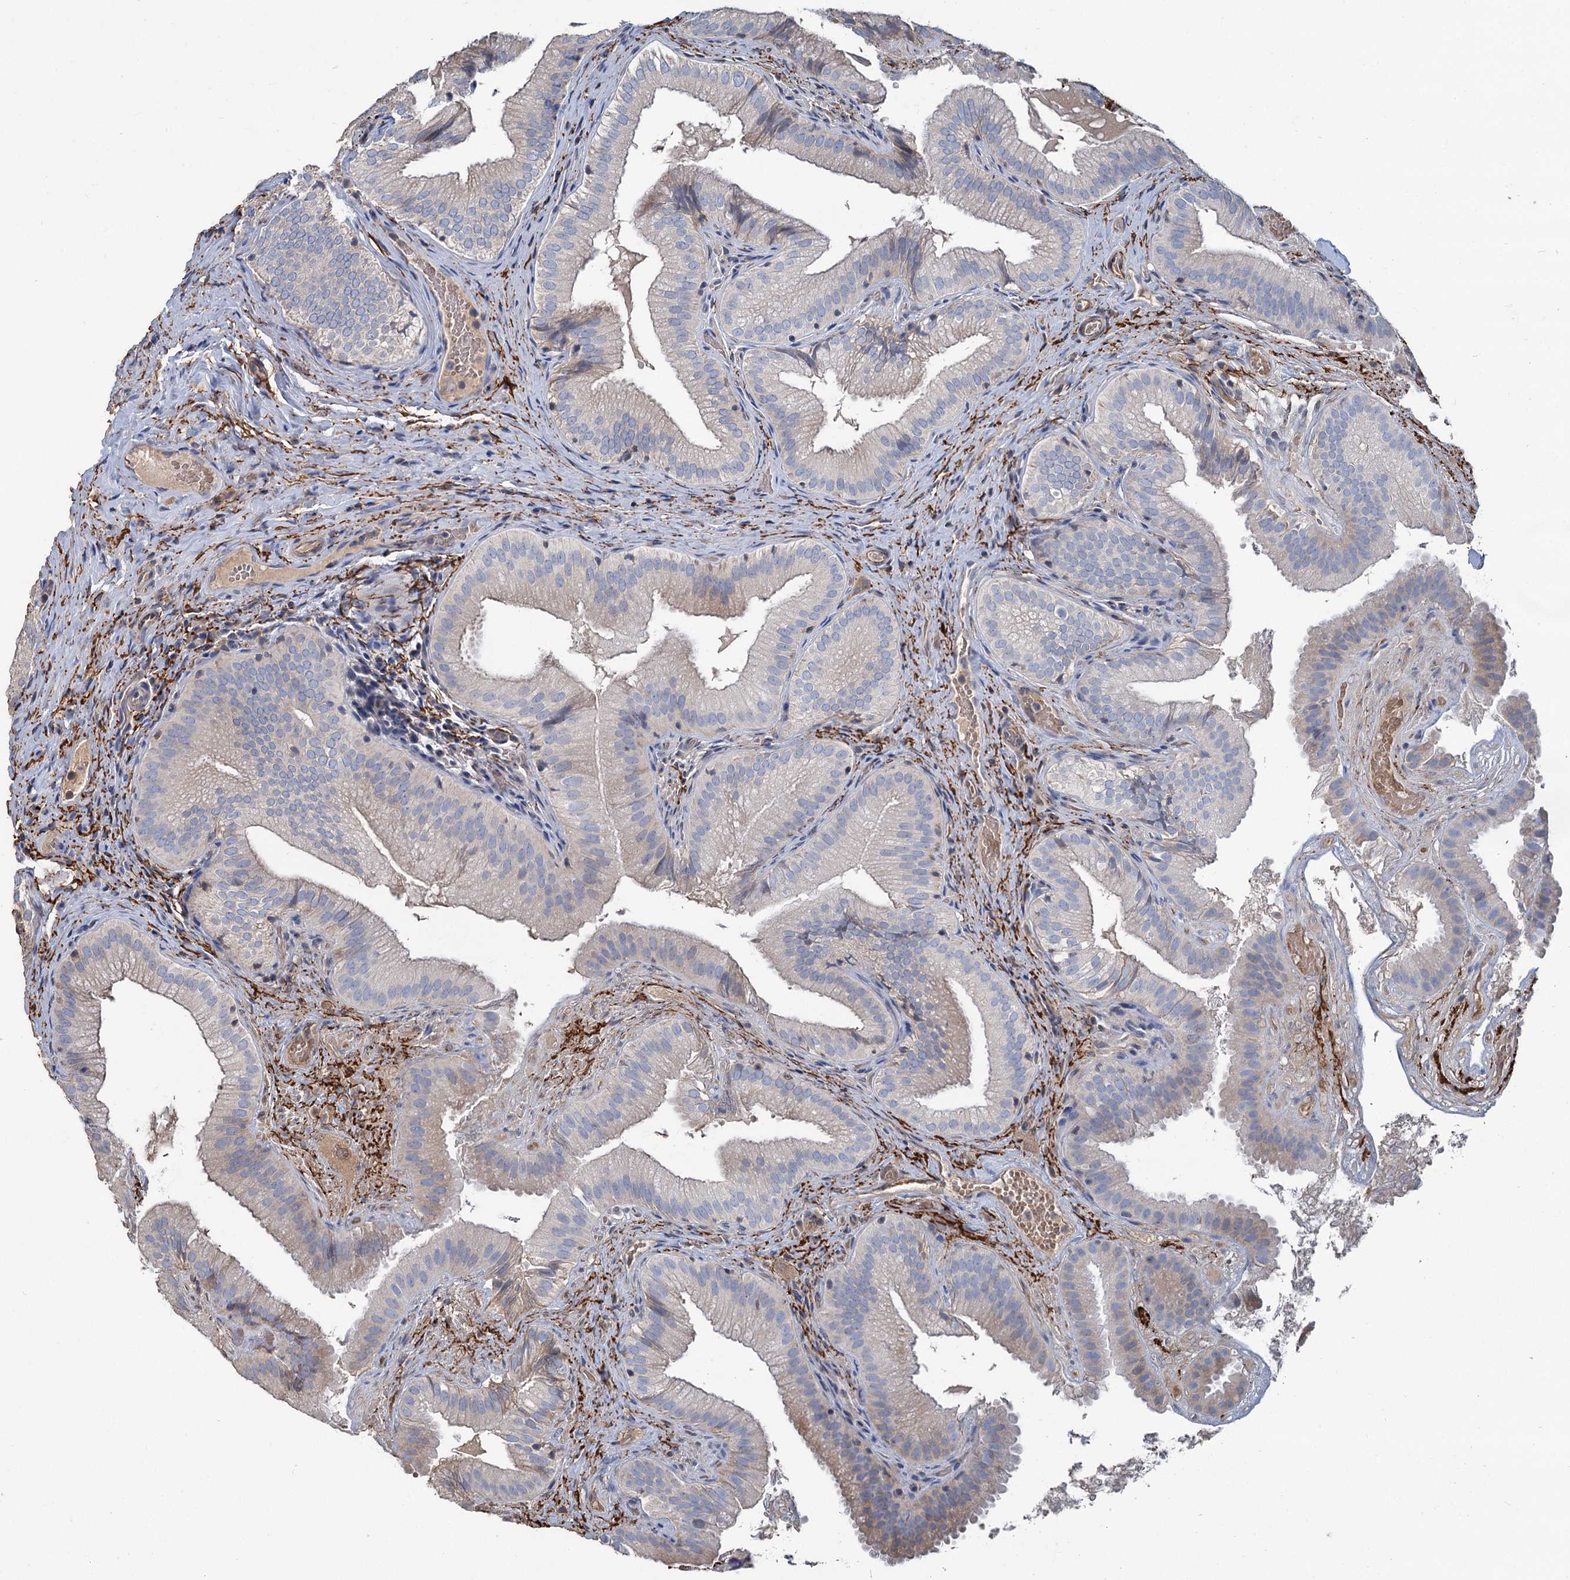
{"staining": {"intensity": "weak", "quantity": "25%-75%", "location": "cytoplasmic/membranous"}, "tissue": "gallbladder", "cell_type": "Glandular cells", "image_type": "normal", "snomed": [{"axis": "morphology", "description": "Normal tissue, NOS"}, {"axis": "topography", "description": "Gallbladder"}], "caption": "Weak cytoplasmic/membranous protein positivity is identified in about 25%-75% of glandular cells in gallbladder. (DAB IHC, brown staining for protein, blue staining for nuclei).", "gene": "URAD", "patient": {"sex": "female", "age": 30}}